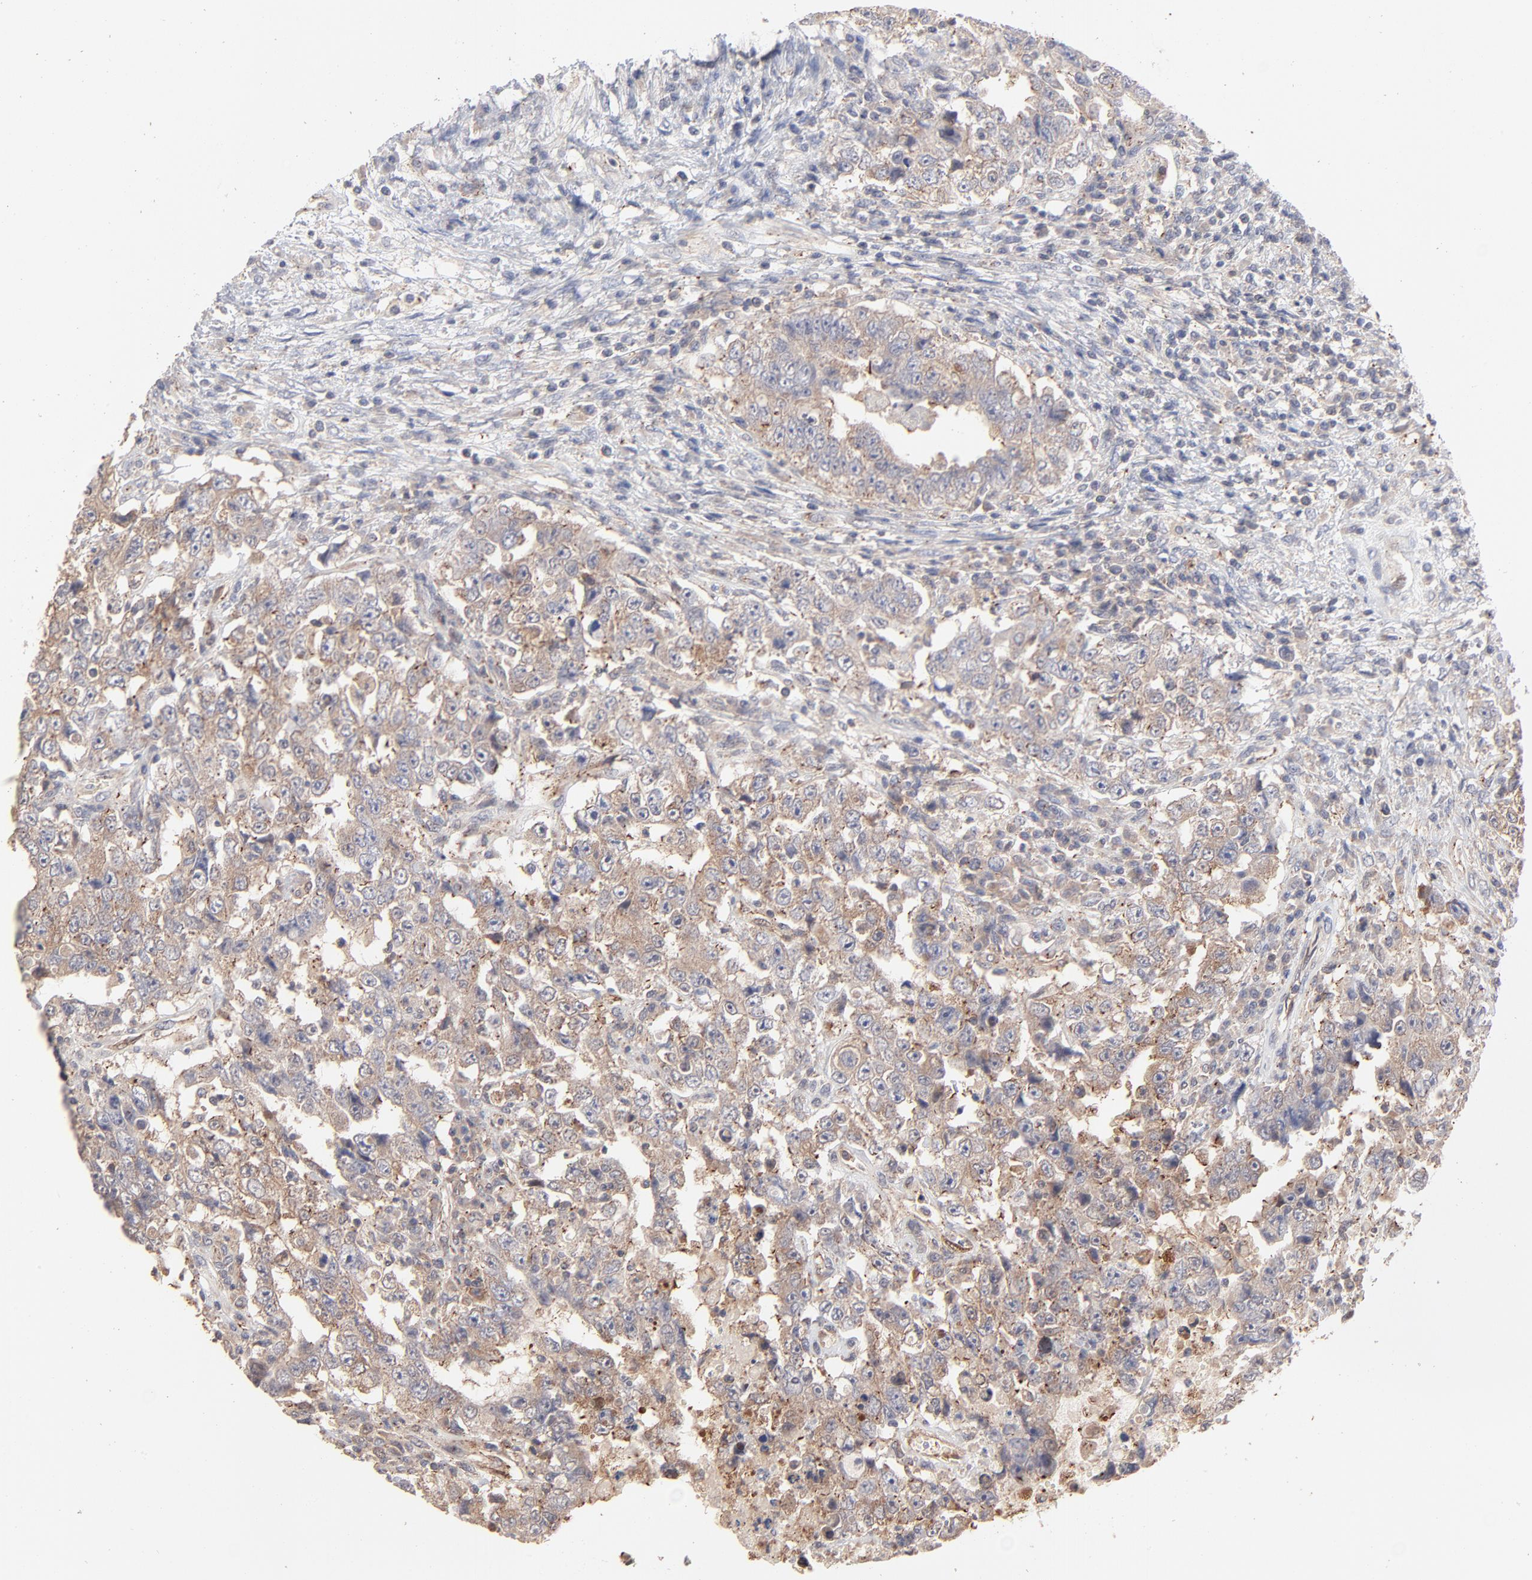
{"staining": {"intensity": "moderate", "quantity": ">75%", "location": "cytoplasmic/membranous"}, "tissue": "testis cancer", "cell_type": "Tumor cells", "image_type": "cancer", "snomed": [{"axis": "morphology", "description": "Carcinoma, Embryonal, NOS"}, {"axis": "topography", "description": "Testis"}], "caption": "Testis embryonal carcinoma stained with a protein marker demonstrates moderate staining in tumor cells.", "gene": "IVNS1ABP", "patient": {"sex": "male", "age": 26}}